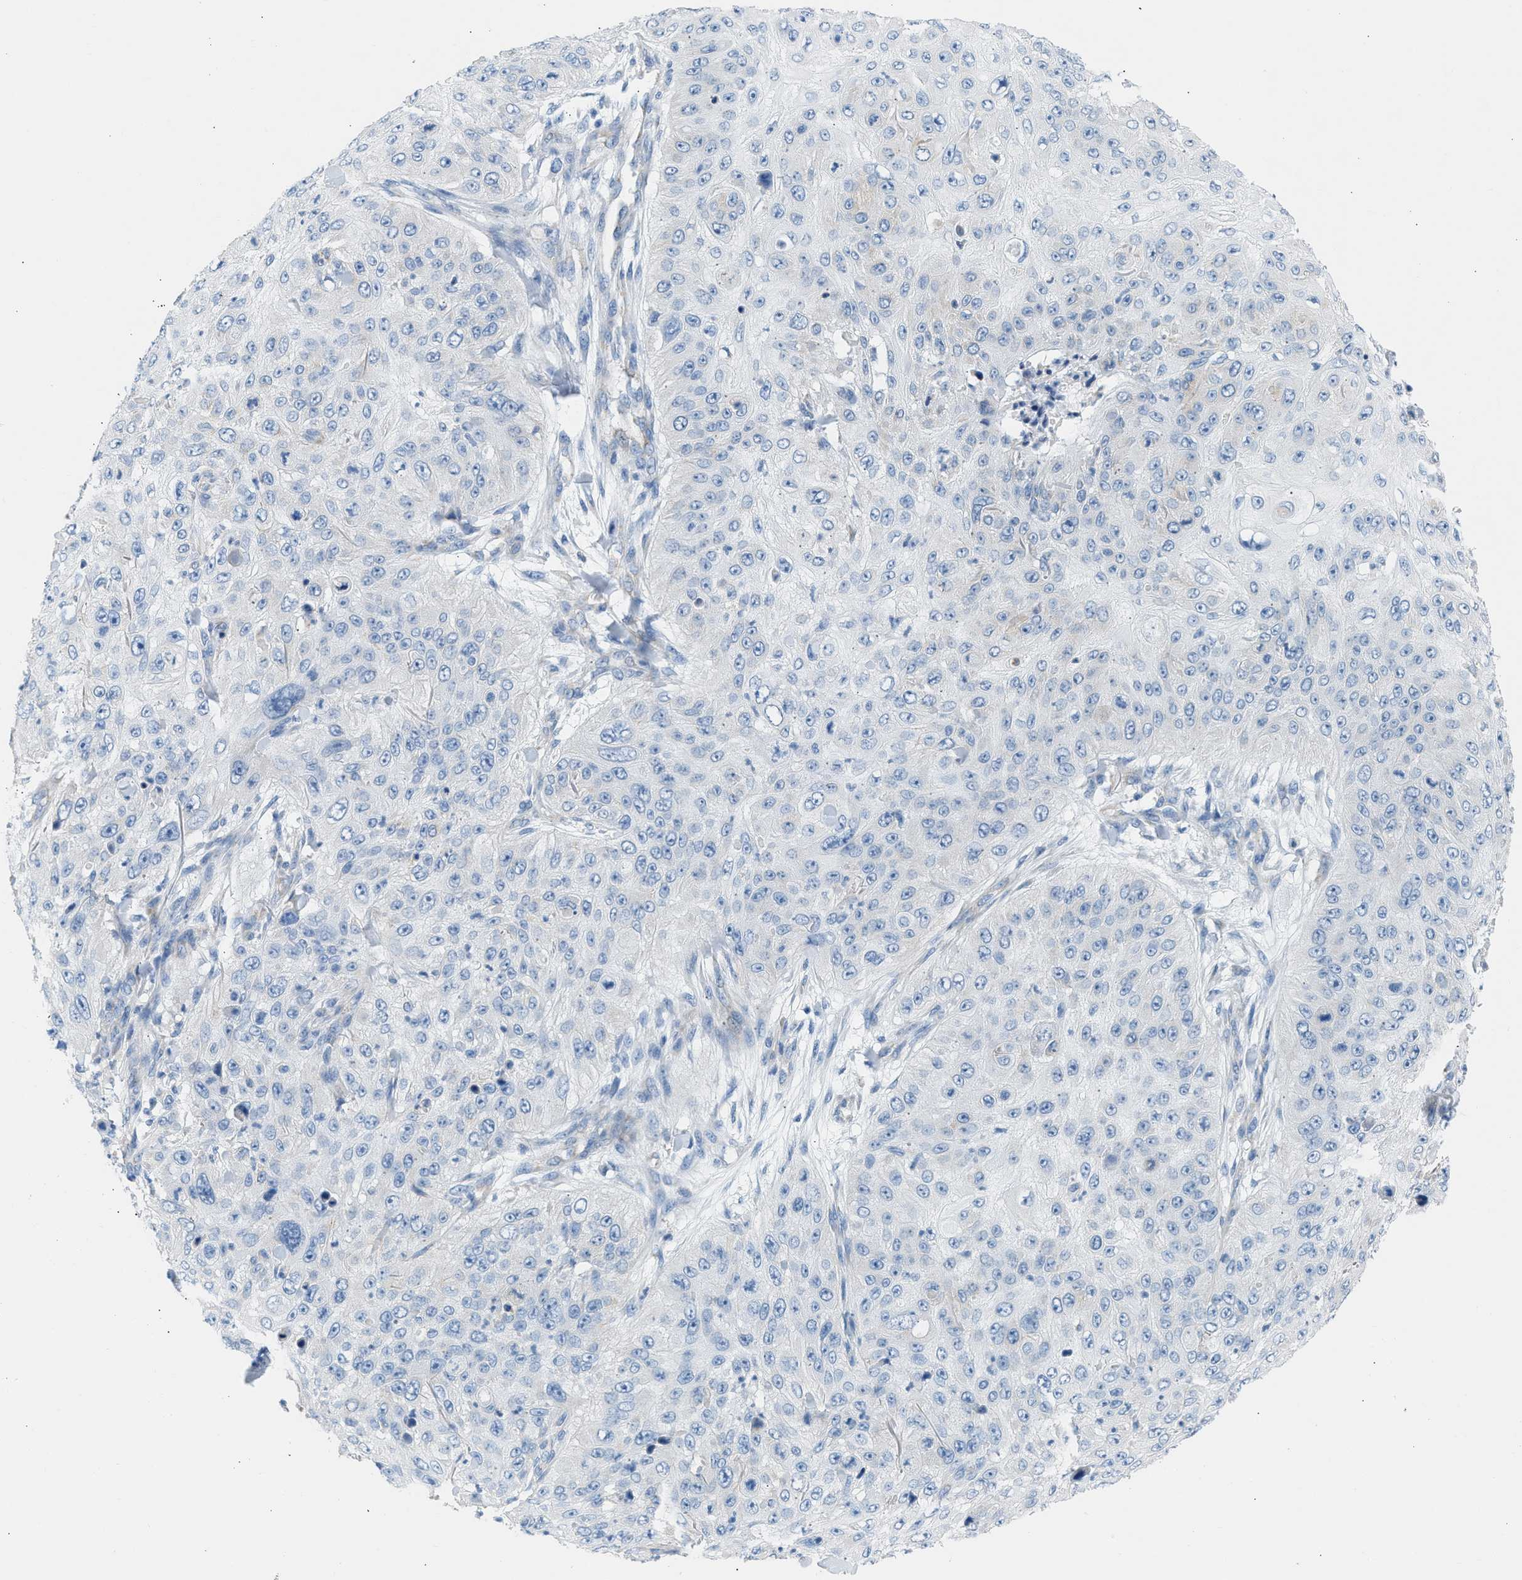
{"staining": {"intensity": "negative", "quantity": "none", "location": "none"}, "tissue": "skin cancer", "cell_type": "Tumor cells", "image_type": "cancer", "snomed": [{"axis": "morphology", "description": "Squamous cell carcinoma, NOS"}, {"axis": "topography", "description": "Skin"}], "caption": "Immunohistochemistry (IHC) histopathology image of neoplastic tissue: human skin squamous cell carcinoma stained with DAB shows no significant protein expression in tumor cells.", "gene": "NDUFS8", "patient": {"sex": "female", "age": 80}}